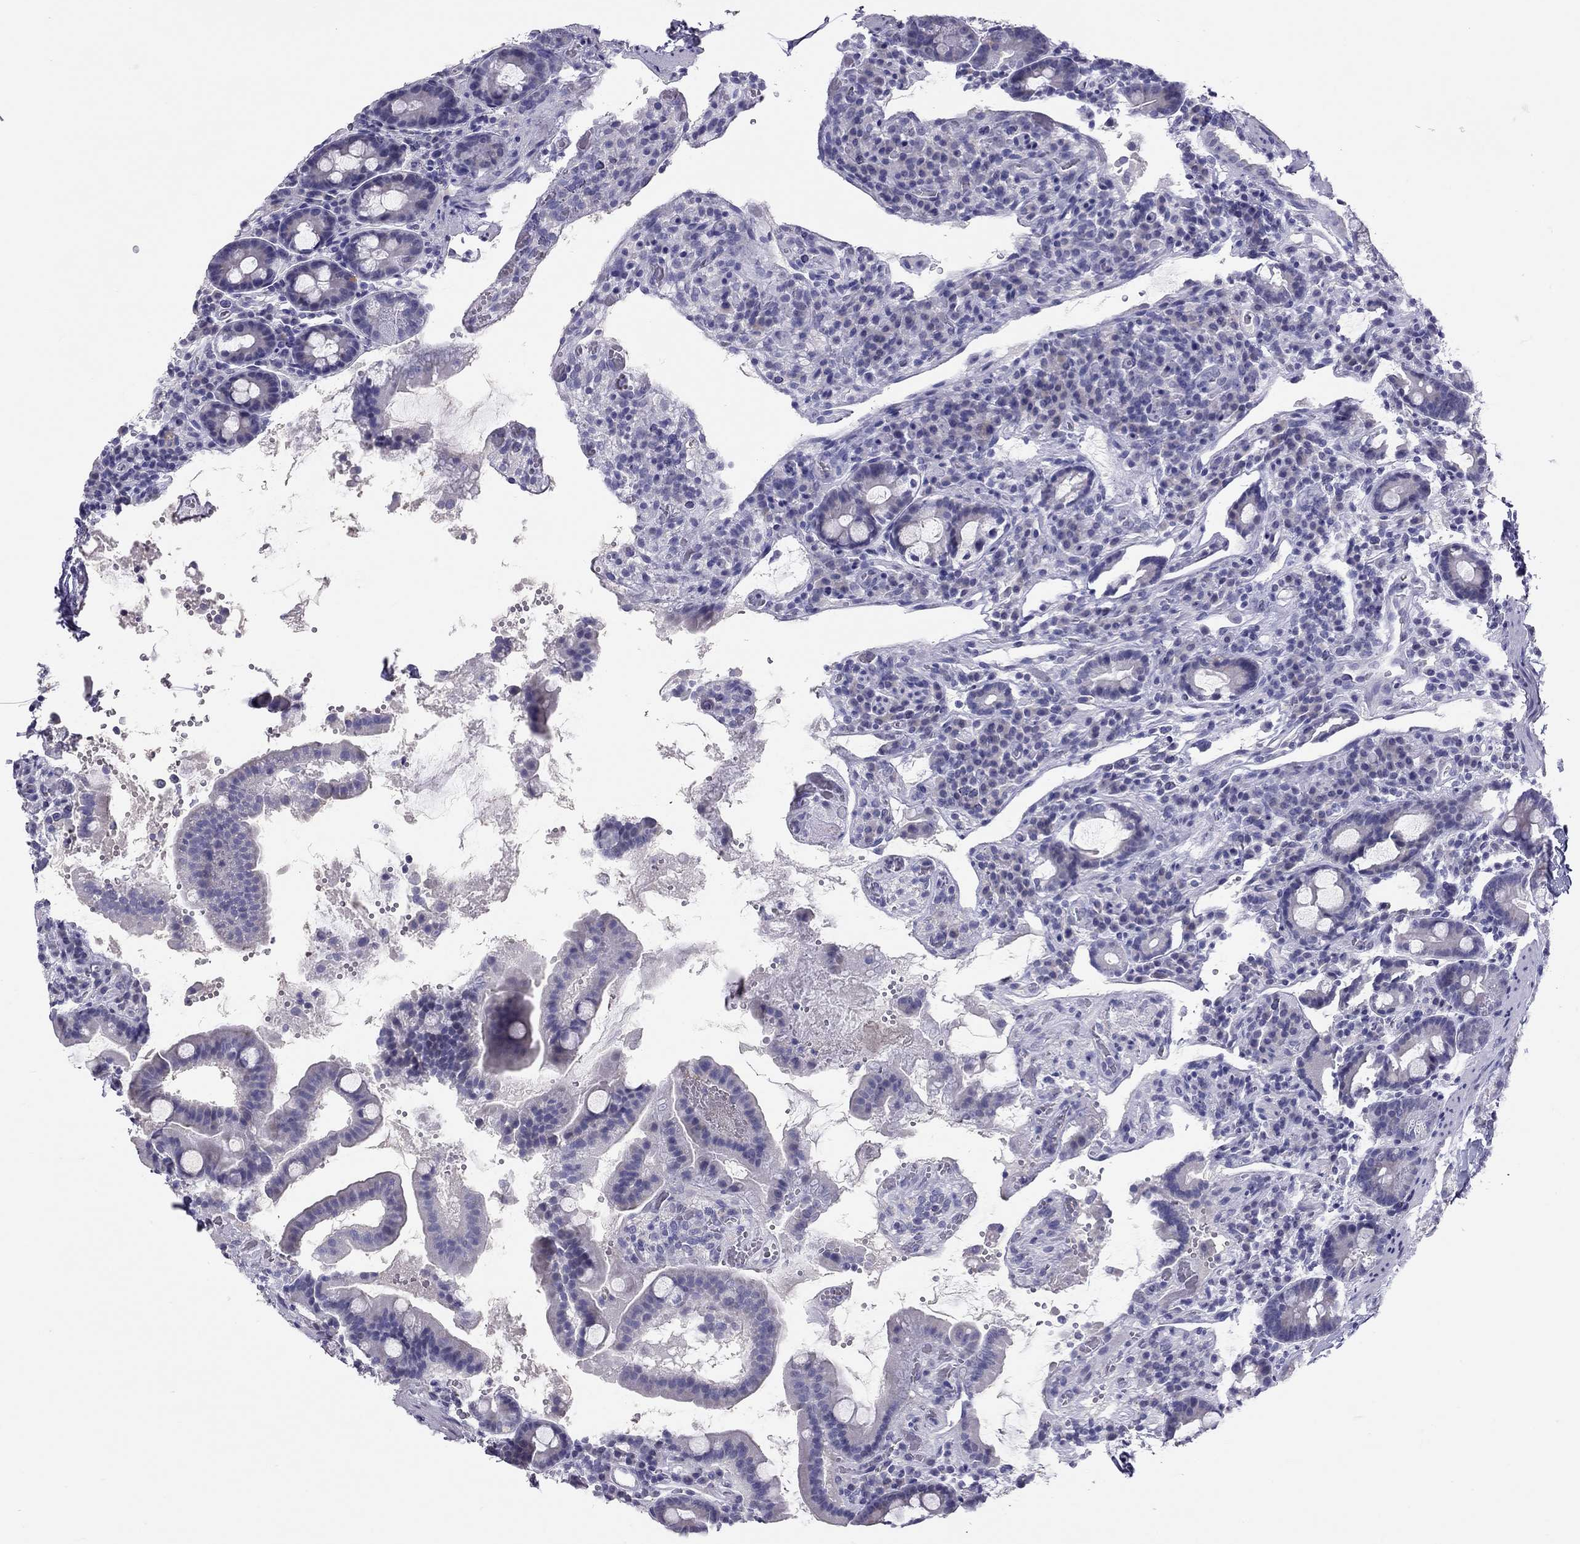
{"staining": {"intensity": "negative", "quantity": "none", "location": "none"}, "tissue": "duodenum", "cell_type": "Glandular cells", "image_type": "normal", "snomed": [{"axis": "morphology", "description": "Normal tissue, NOS"}, {"axis": "topography", "description": "Duodenum"}], "caption": "High power microscopy micrograph of an immunohistochemistry image of benign duodenum, revealing no significant expression in glandular cells.", "gene": "IL17REL", "patient": {"sex": "male", "age": 59}}